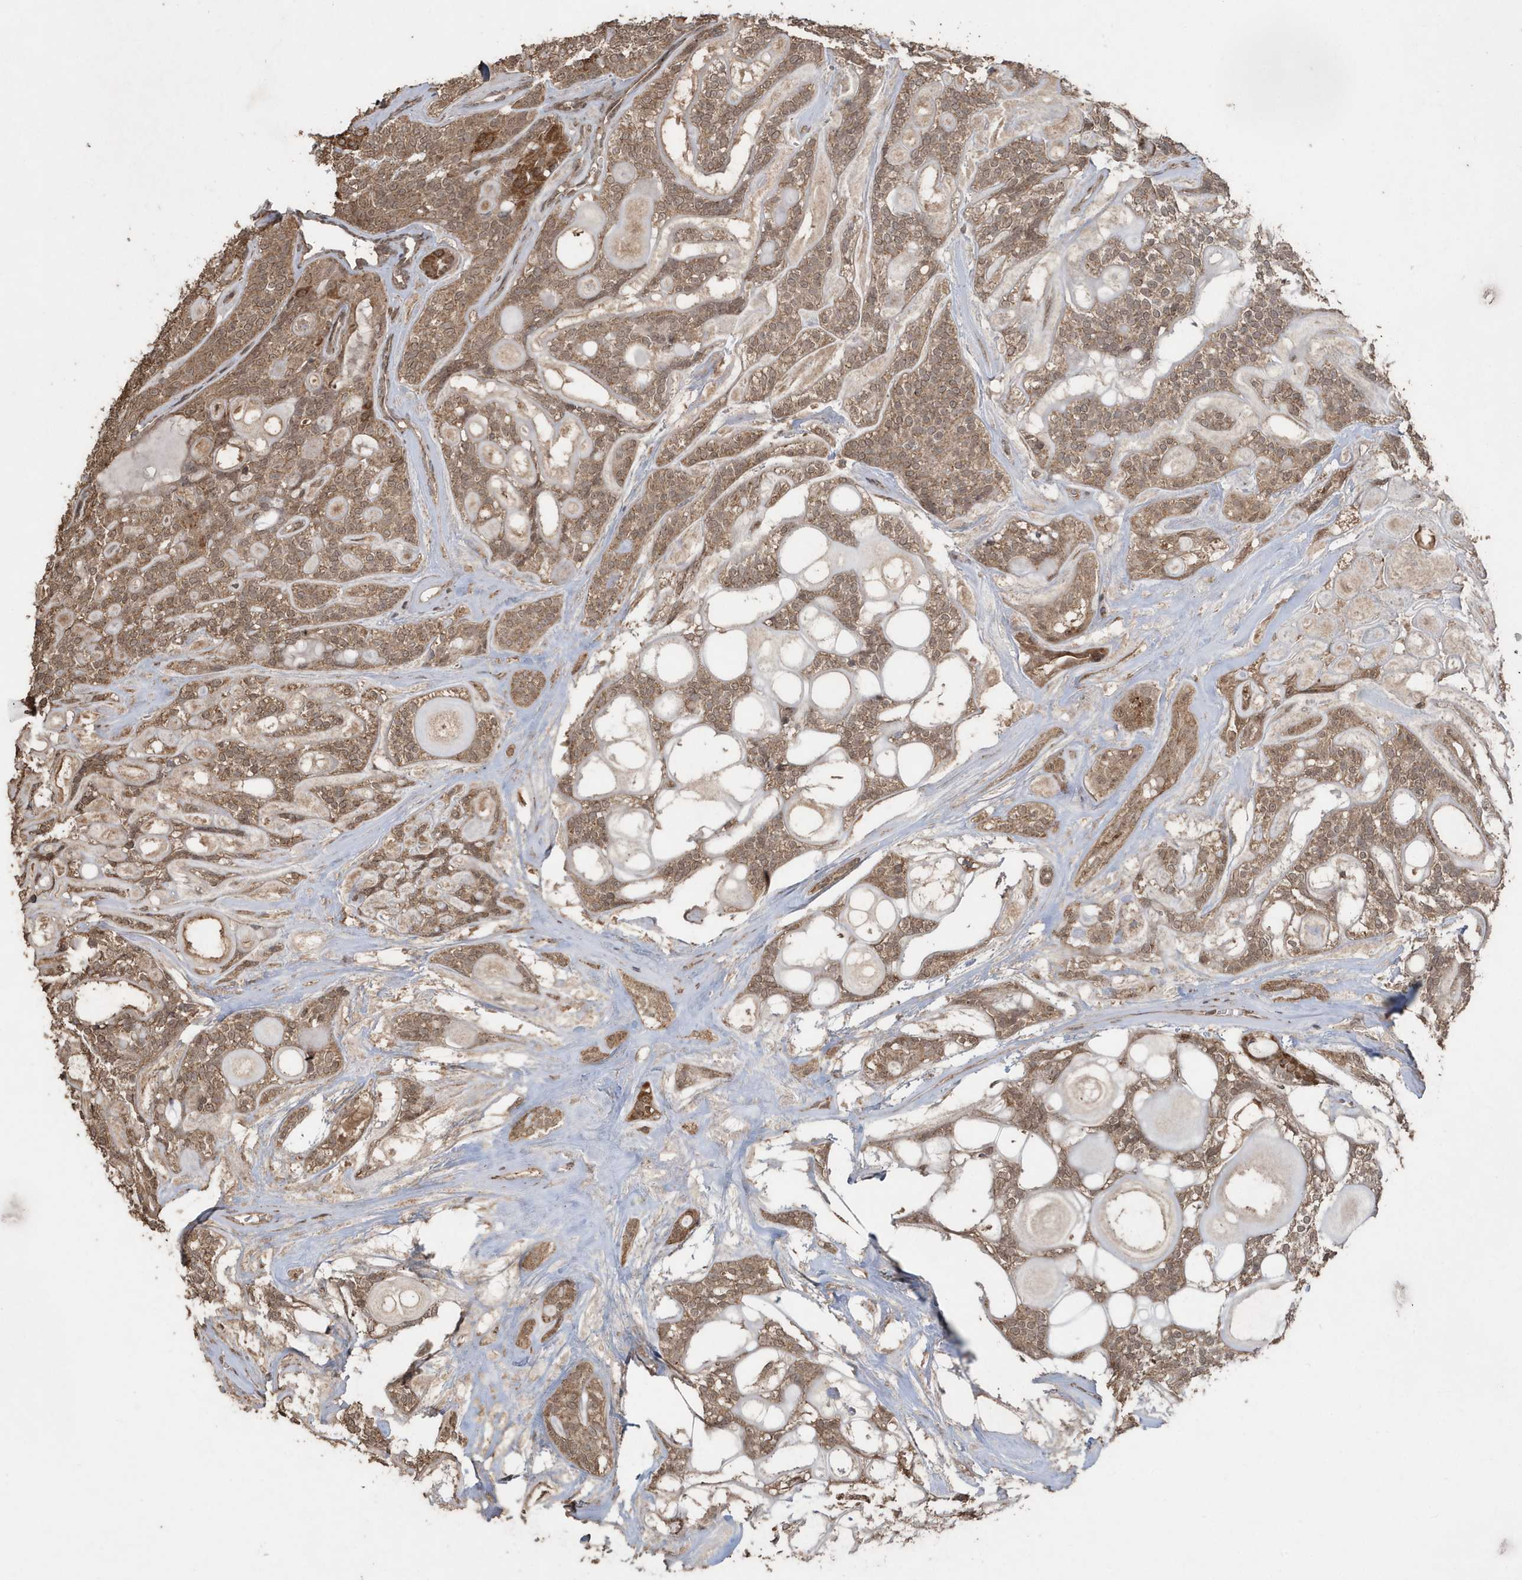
{"staining": {"intensity": "moderate", "quantity": ">75%", "location": "cytoplasmic/membranous"}, "tissue": "head and neck cancer", "cell_type": "Tumor cells", "image_type": "cancer", "snomed": [{"axis": "morphology", "description": "Adenocarcinoma, NOS"}, {"axis": "topography", "description": "Head-Neck"}], "caption": "Human head and neck cancer (adenocarcinoma) stained with a brown dye demonstrates moderate cytoplasmic/membranous positive staining in approximately >75% of tumor cells.", "gene": "PAXBP1", "patient": {"sex": "male", "age": 66}}